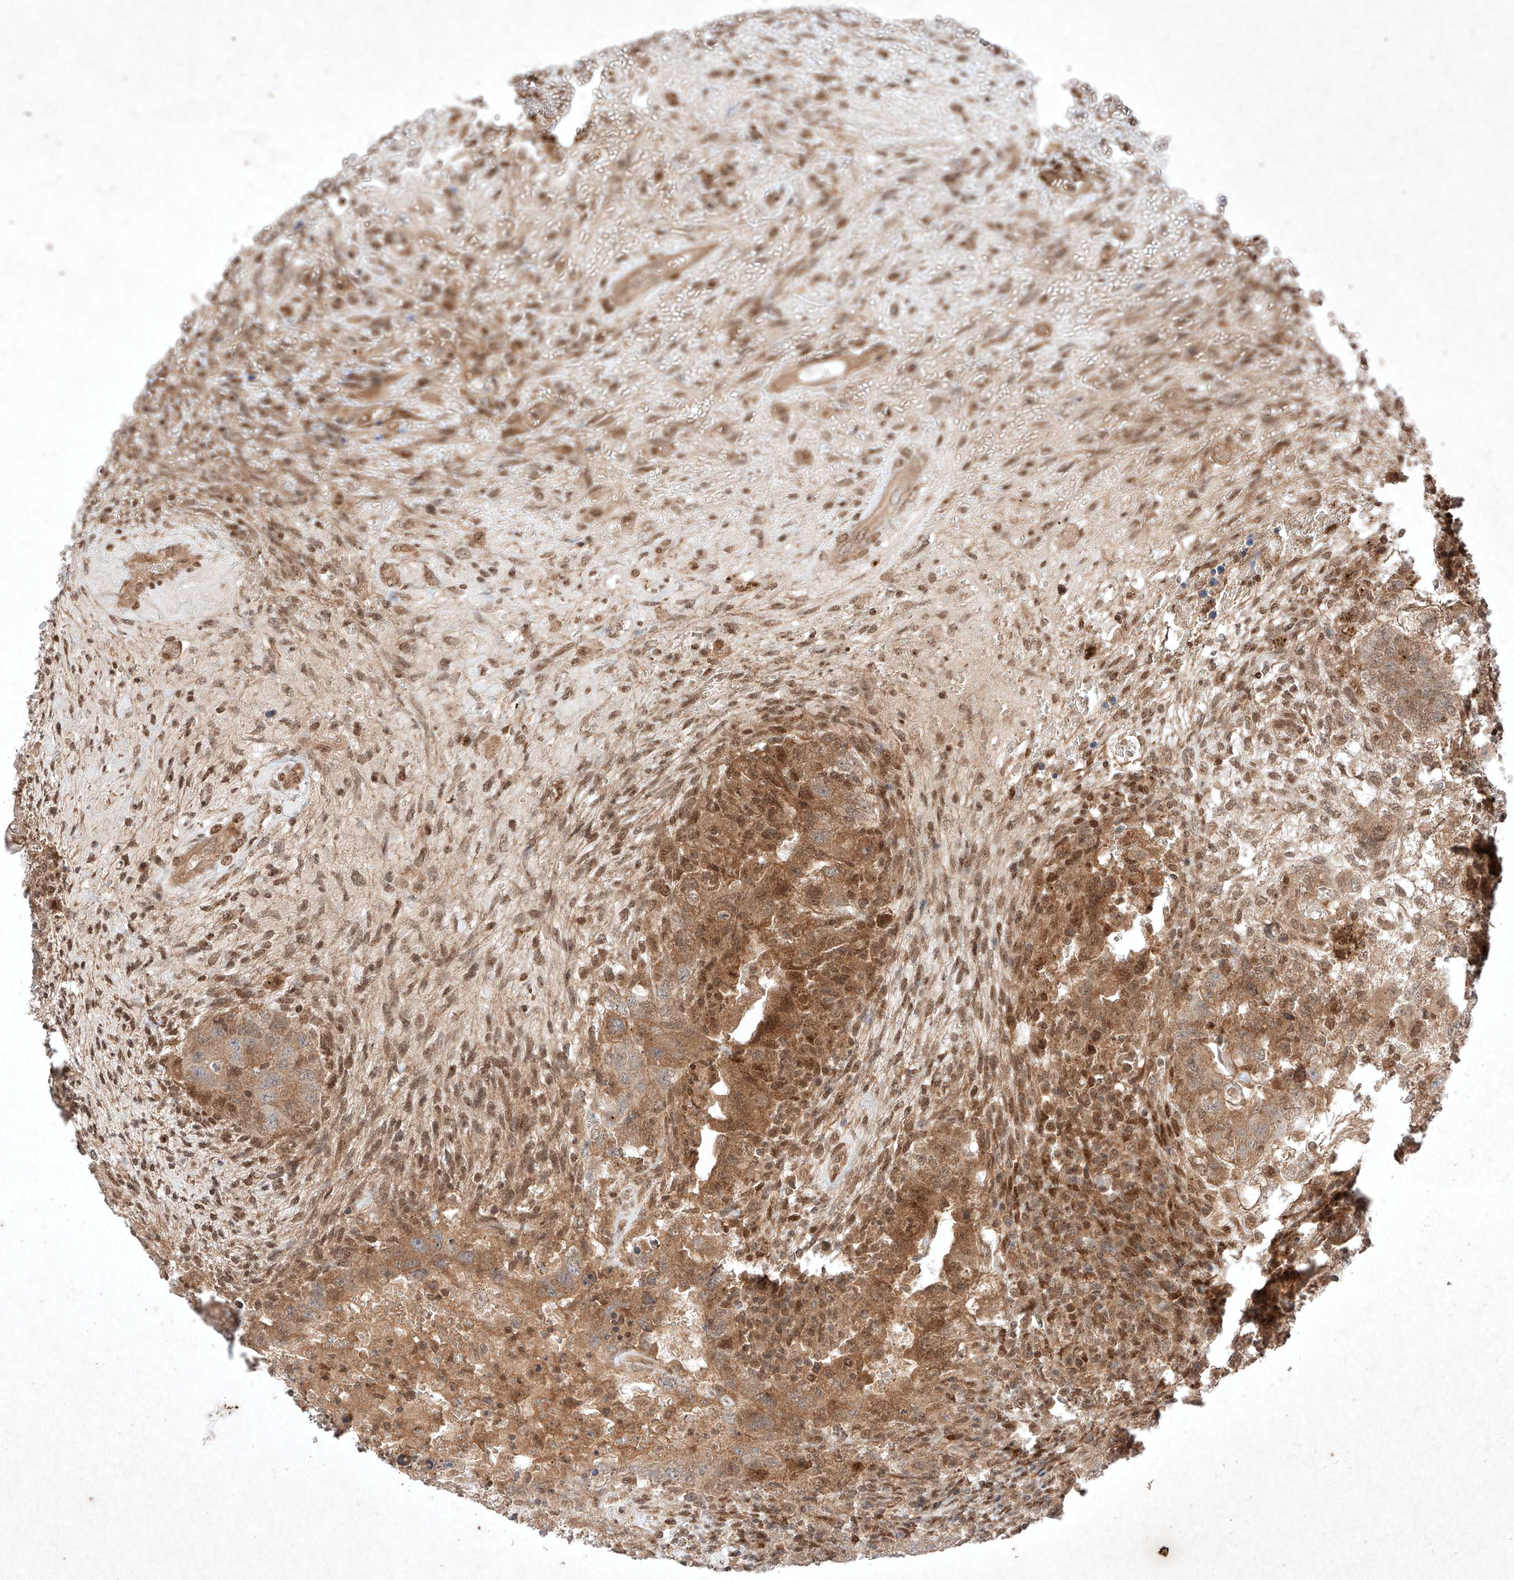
{"staining": {"intensity": "moderate", "quantity": "25%-75%", "location": "cytoplasmic/membranous,nuclear"}, "tissue": "testis cancer", "cell_type": "Tumor cells", "image_type": "cancer", "snomed": [{"axis": "morphology", "description": "Carcinoma, Embryonal, NOS"}, {"axis": "topography", "description": "Testis"}], "caption": "This histopathology image demonstrates immunohistochemistry (IHC) staining of testis cancer (embryonal carcinoma), with medium moderate cytoplasmic/membranous and nuclear staining in approximately 25%-75% of tumor cells.", "gene": "RNF31", "patient": {"sex": "male", "age": 26}}